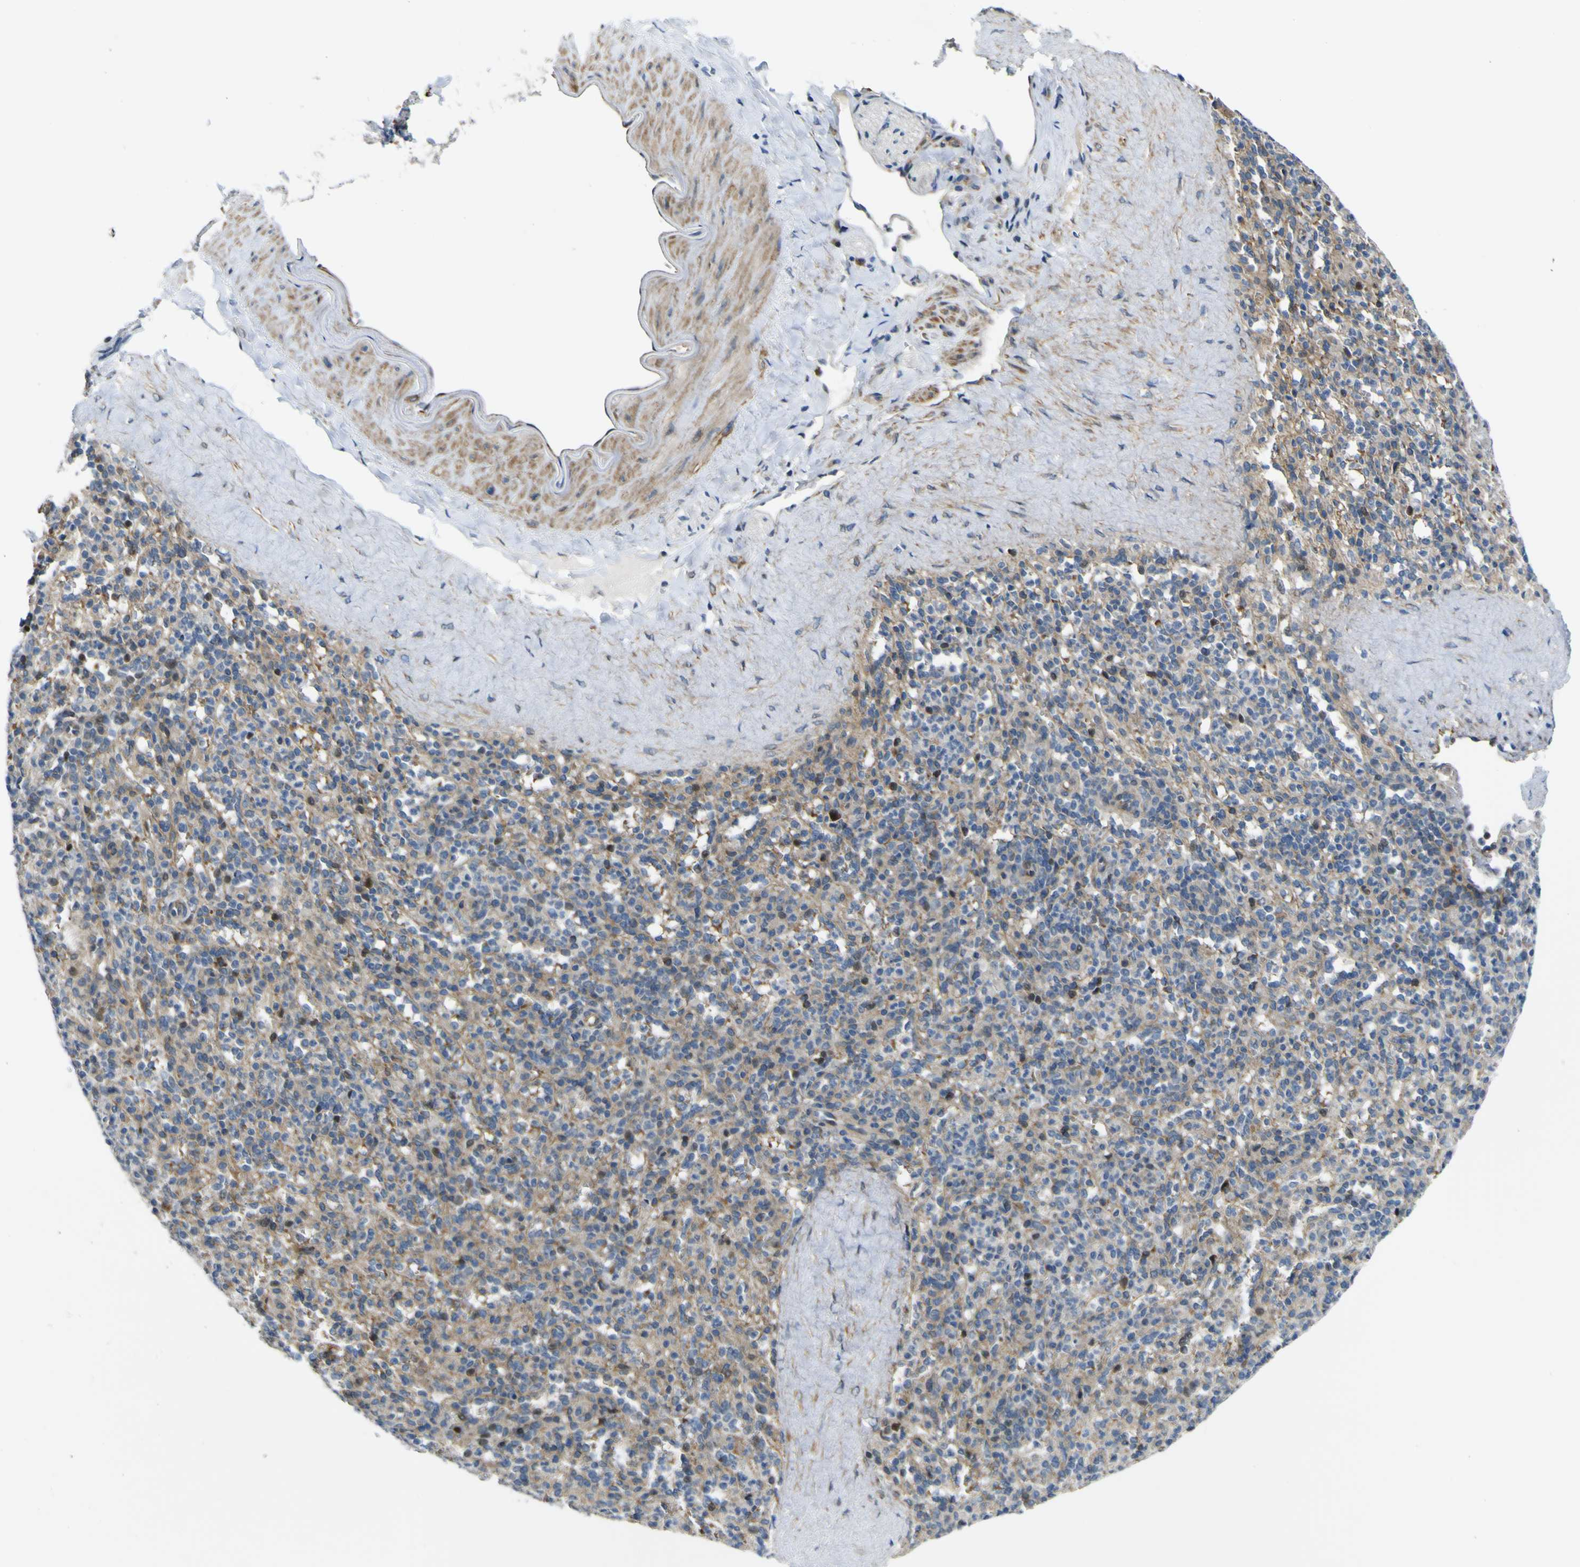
{"staining": {"intensity": "strong", "quantity": "<25%", "location": "cytoplasmic/membranous,nuclear"}, "tissue": "spleen", "cell_type": "Cells in red pulp", "image_type": "normal", "snomed": [{"axis": "morphology", "description": "Normal tissue, NOS"}, {"axis": "topography", "description": "Spleen"}], "caption": "The micrograph exhibits staining of normal spleen, revealing strong cytoplasmic/membranous,nuclear protein staining (brown color) within cells in red pulp.", "gene": "KDM7A", "patient": {"sex": "male", "age": 36}}